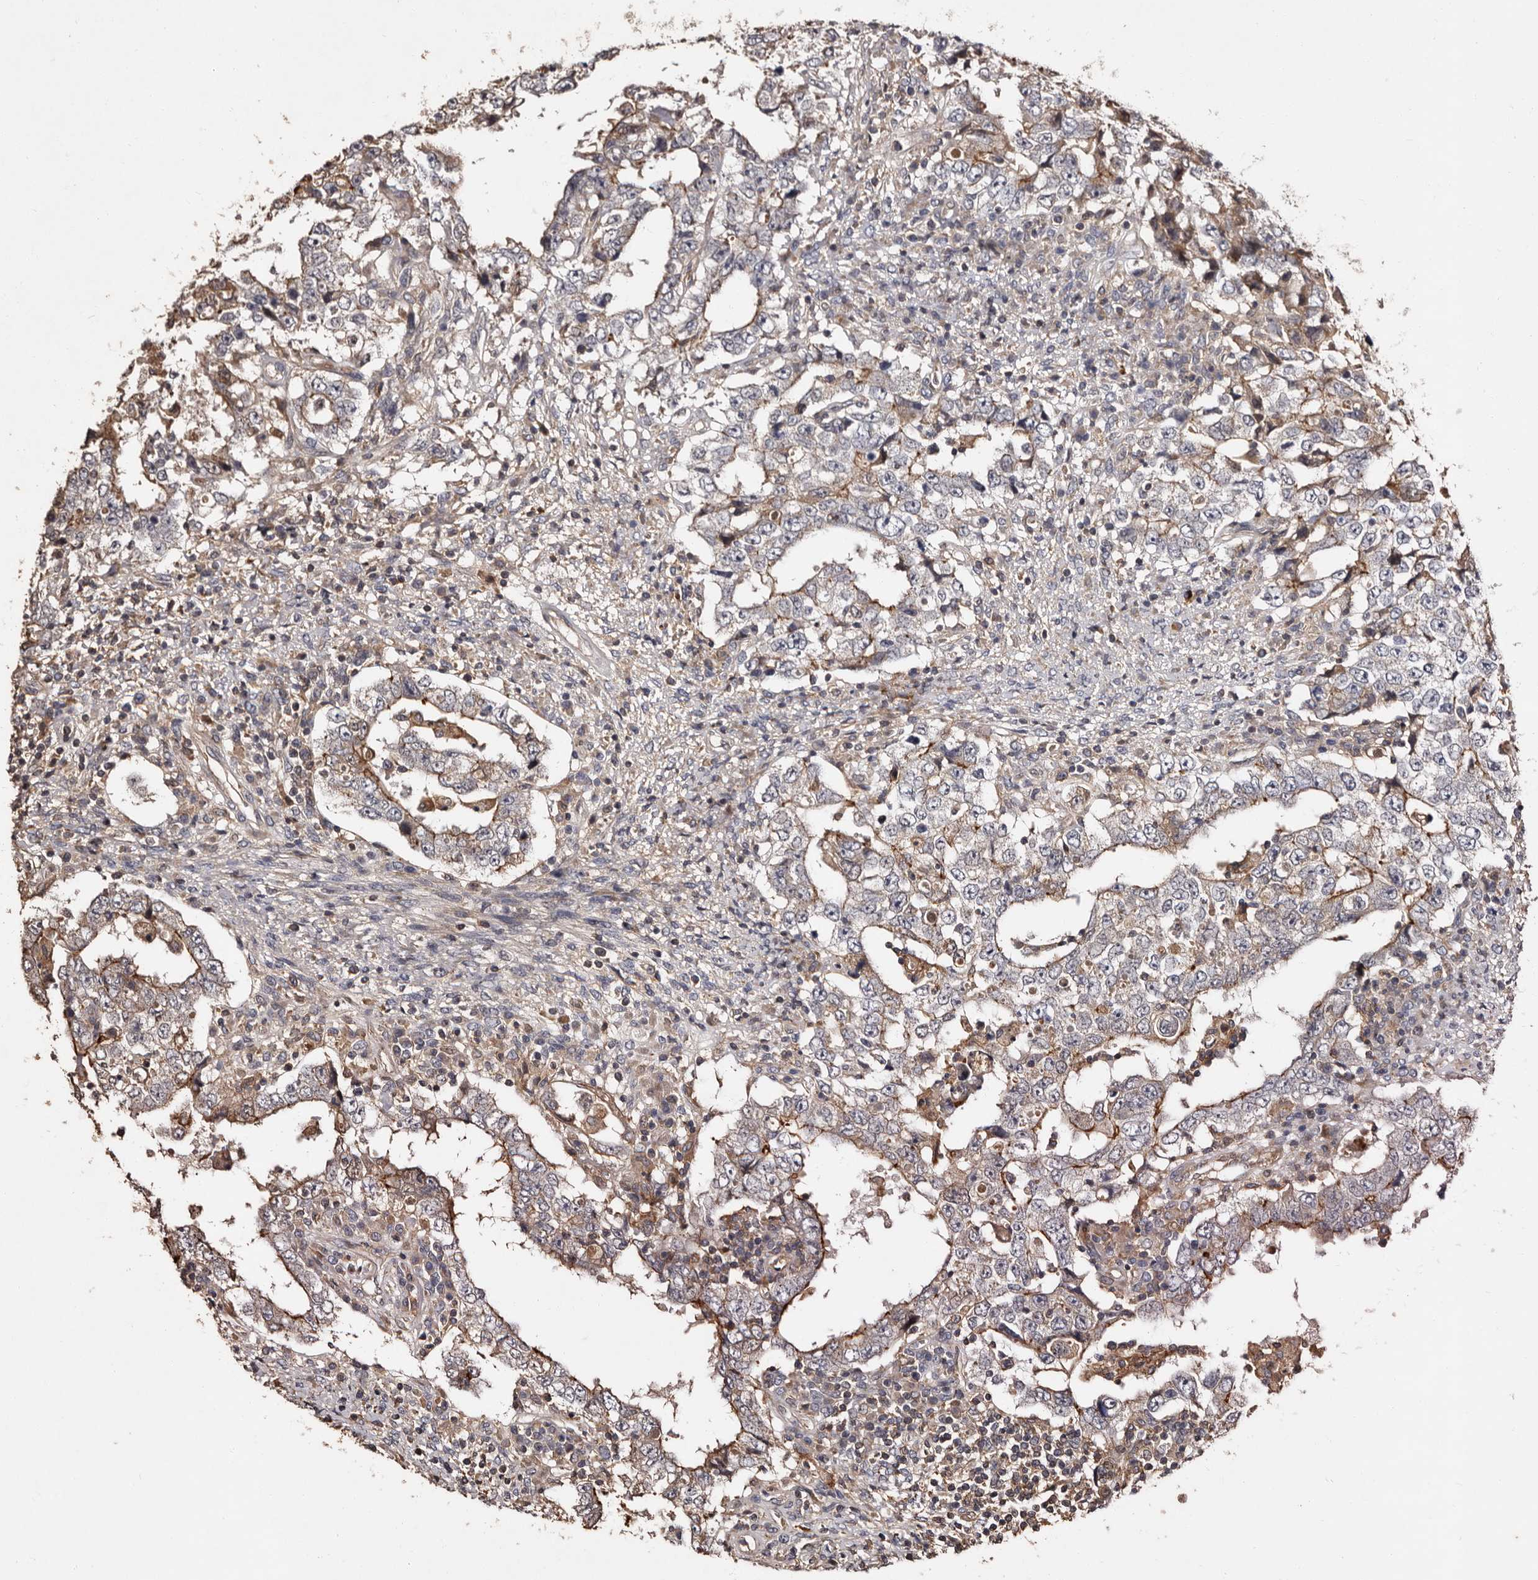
{"staining": {"intensity": "moderate", "quantity": "25%-75%", "location": "cytoplasmic/membranous"}, "tissue": "testis cancer", "cell_type": "Tumor cells", "image_type": "cancer", "snomed": [{"axis": "morphology", "description": "Carcinoma, Embryonal, NOS"}, {"axis": "topography", "description": "Testis"}], "caption": "Tumor cells exhibit medium levels of moderate cytoplasmic/membranous positivity in approximately 25%-75% of cells in human testis cancer (embryonal carcinoma).", "gene": "PRKD3", "patient": {"sex": "male", "age": 26}}